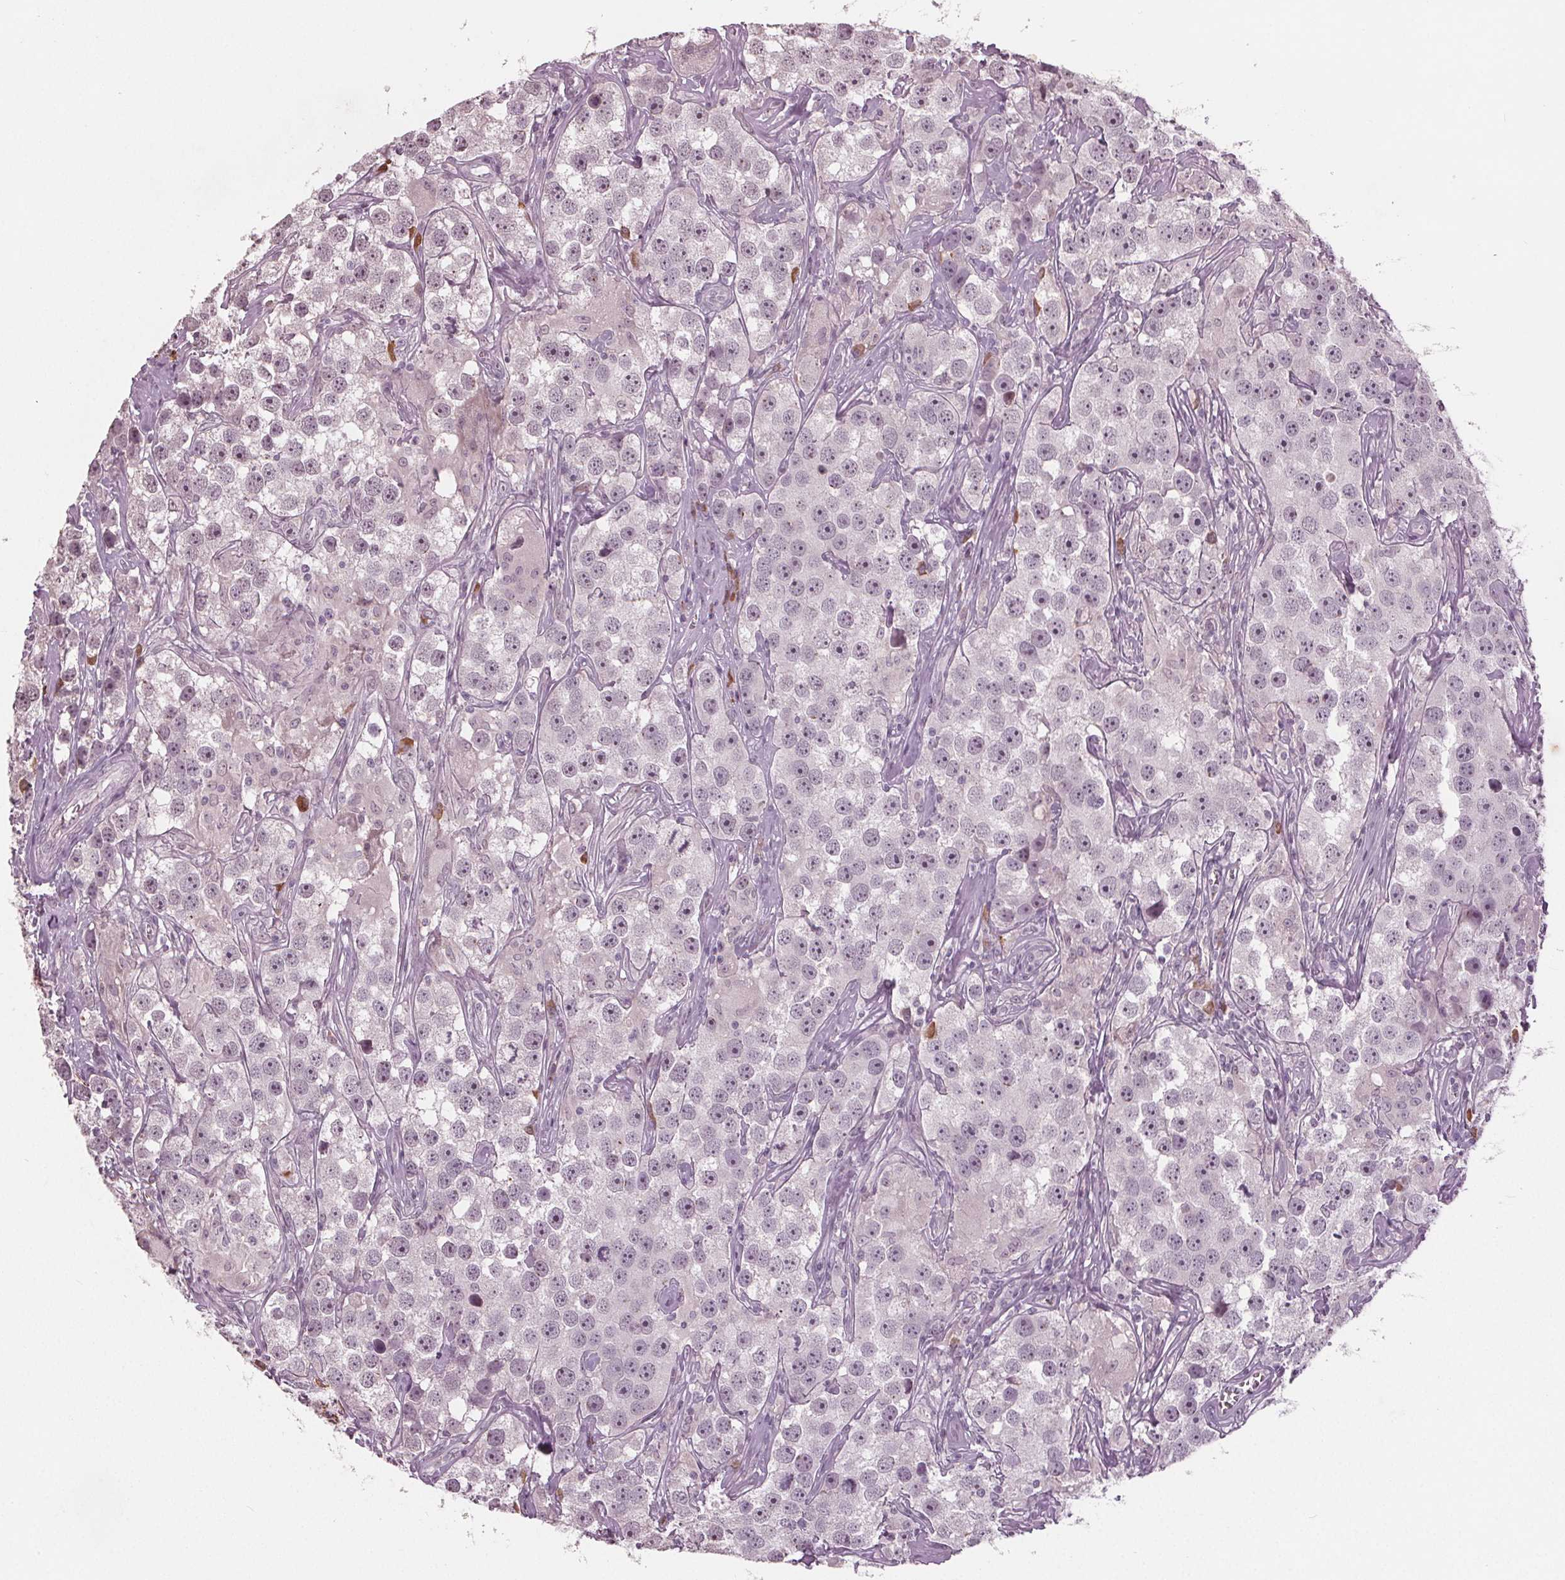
{"staining": {"intensity": "negative", "quantity": "none", "location": "none"}, "tissue": "testis cancer", "cell_type": "Tumor cells", "image_type": "cancer", "snomed": [{"axis": "morphology", "description": "Seminoma, NOS"}, {"axis": "topography", "description": "Testis"}], "caption": "Tumor cells are negative for brown protein staining in testis seminoma.", "gene": "CXCL16", "patient": {"sex": "male", "age": 49}}